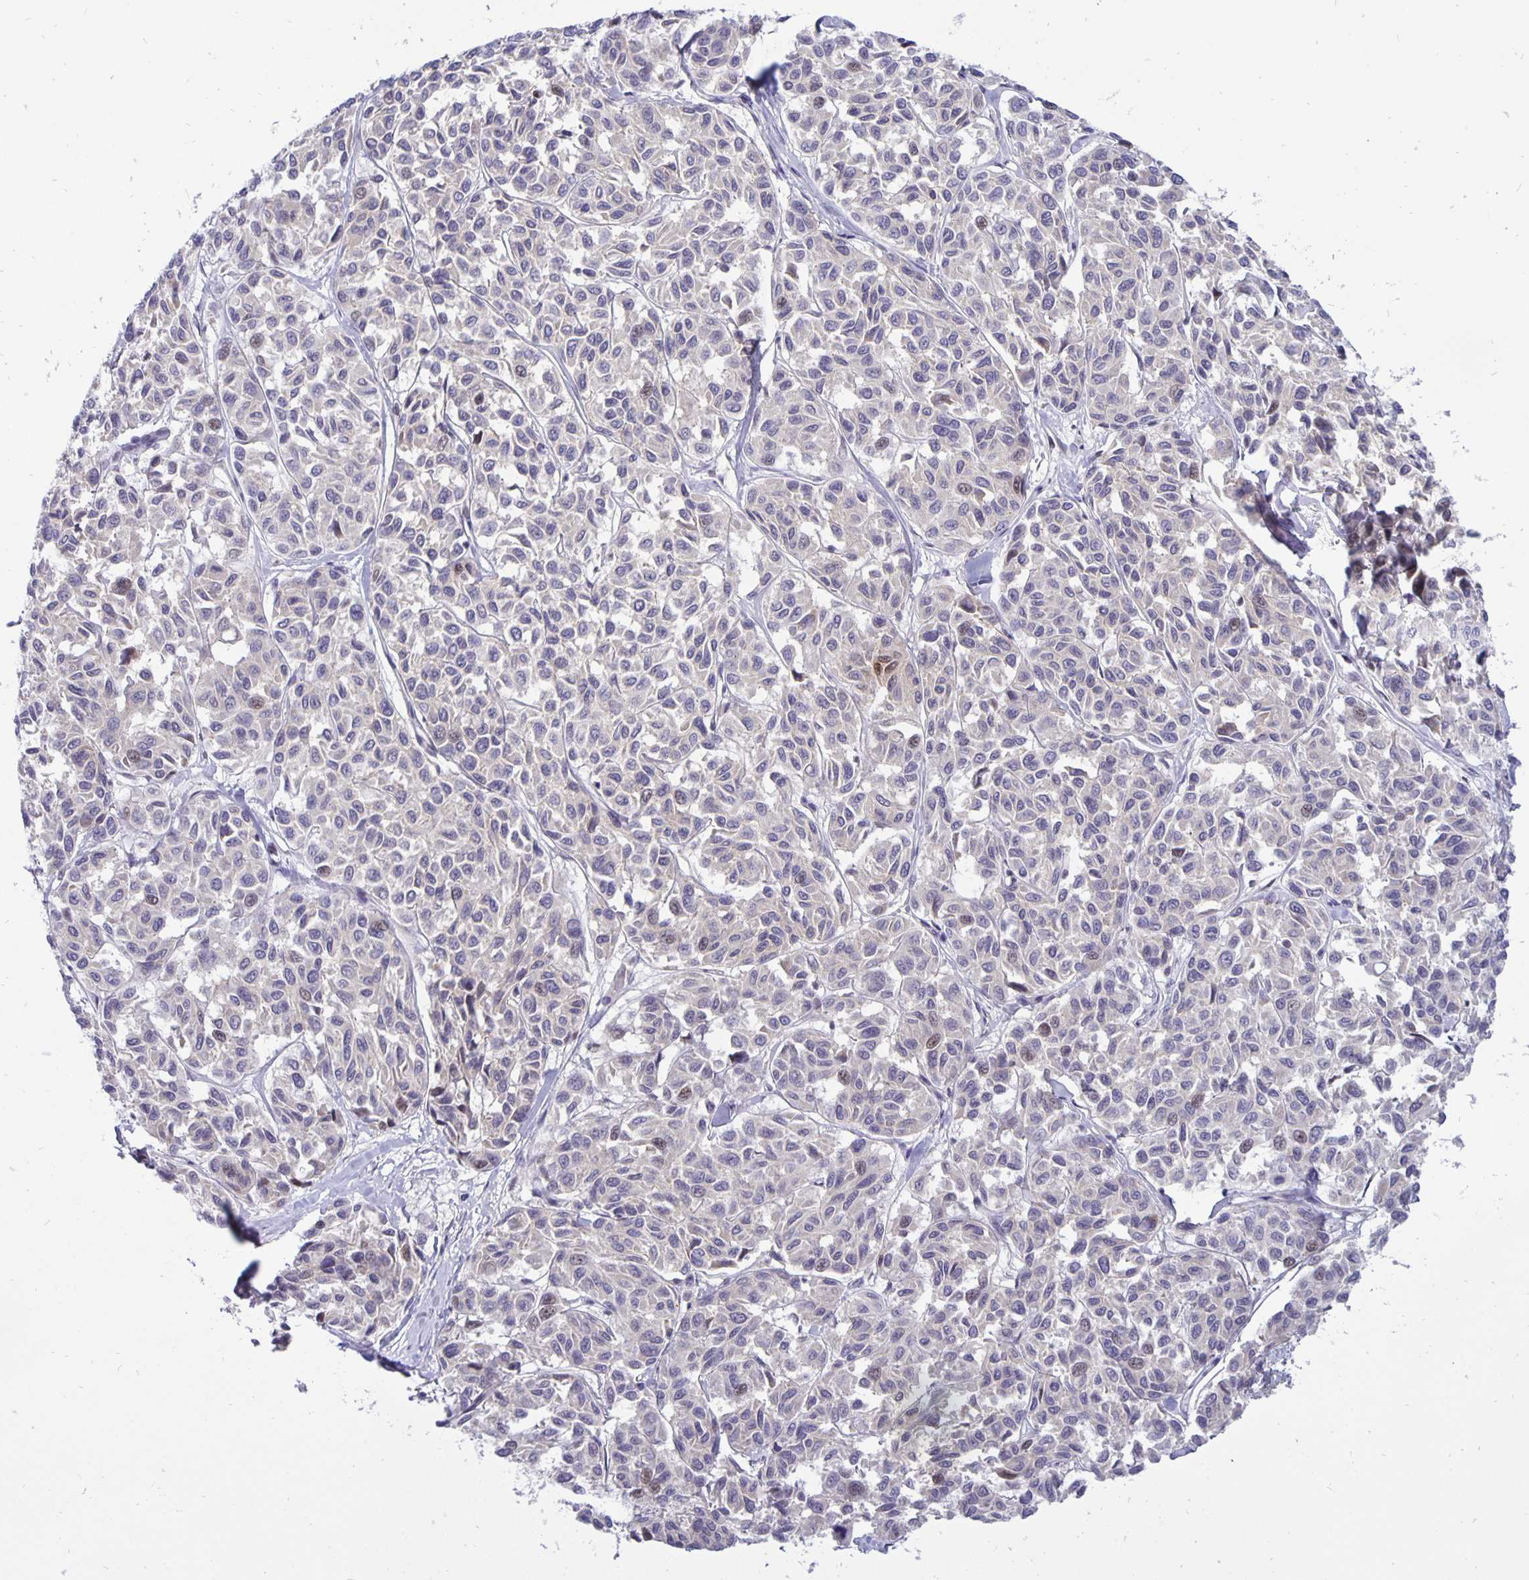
{"staining": {"intensity": "negative", "quantity": "none", "location": "none"}, "tissue": "melanoma", "cell_type": "Tumor cells", "image_type": "cancer", "snomed": [{"axis": "morphology", "description": "Malignant melanoma, NOS"}, {"axis": "topography", "description": "Skin"}], "caption": "Malignant melanoma was stained to show a protein in brown. There is no significant staining in tumor cells. The staining was performed using DAB (3,3'-diaminobenzidine) to visualize the protein expression in brown, while the nuclei were stained in blue with hematoxylin (Magnification: 20x).", "gene": "ERBB2", "patient": {"sex": "female", "age": 66}}